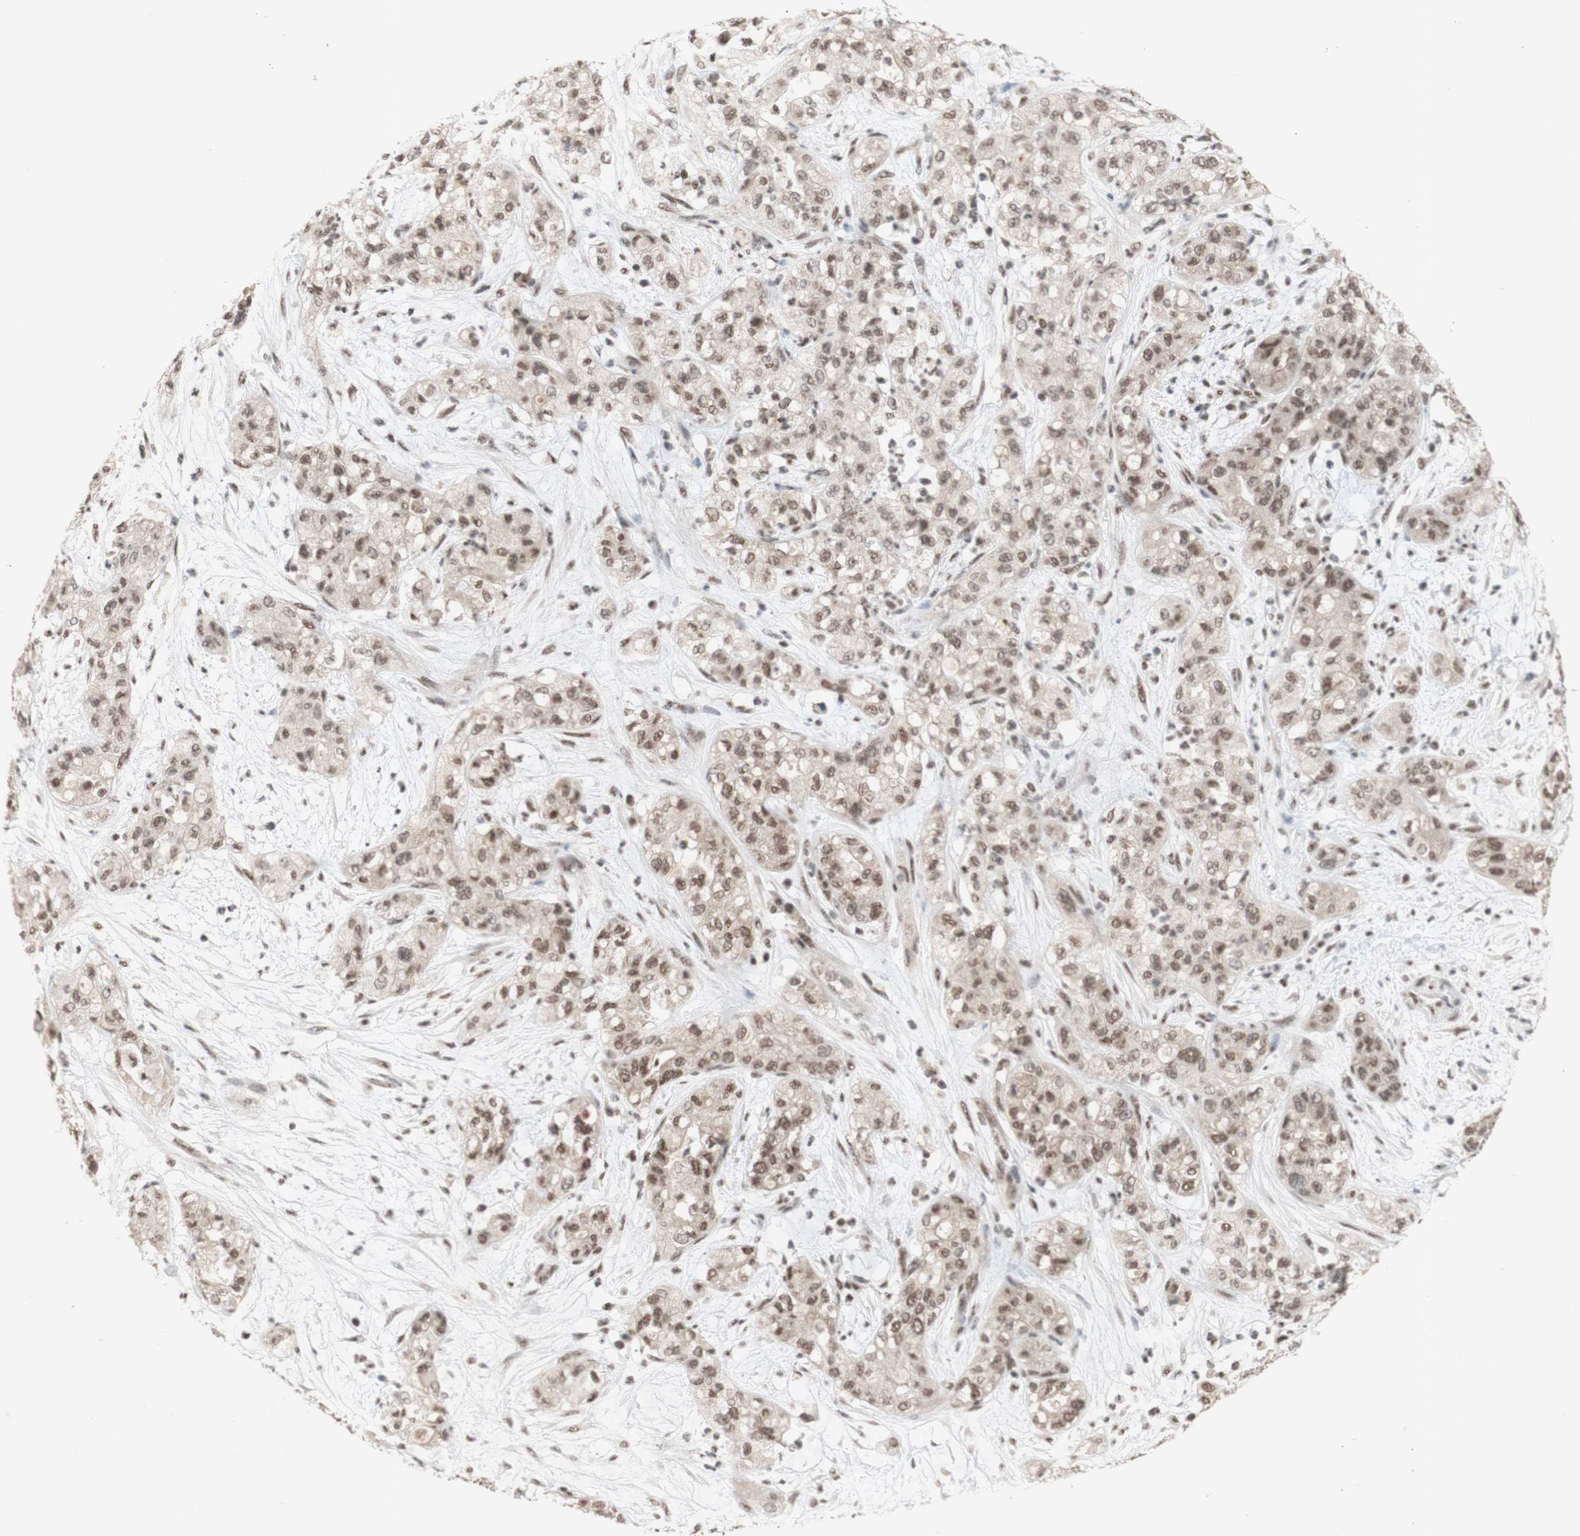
{"staining": {"intensity": "moderate", "quantity": ">75%", "location": "nuclear"}, "tissue": "pancreatic cancer", "cell_type": "Tumor cells", "image_type": "cancer", "snomed": [{"axis": "morphology", "description": "Adenocarcinoma, NOS"}, {"axis": "topography", "description": "Pancreas"}], "caption": "This is an image of immunohistochemistry (IHC) staining of pancreatic cancer (adenocarcinoma), which shows moderate staining in the nuclear of tumor cells.", "gene": "SFPQ", "patient": {"sex": "female", "age": 78}}